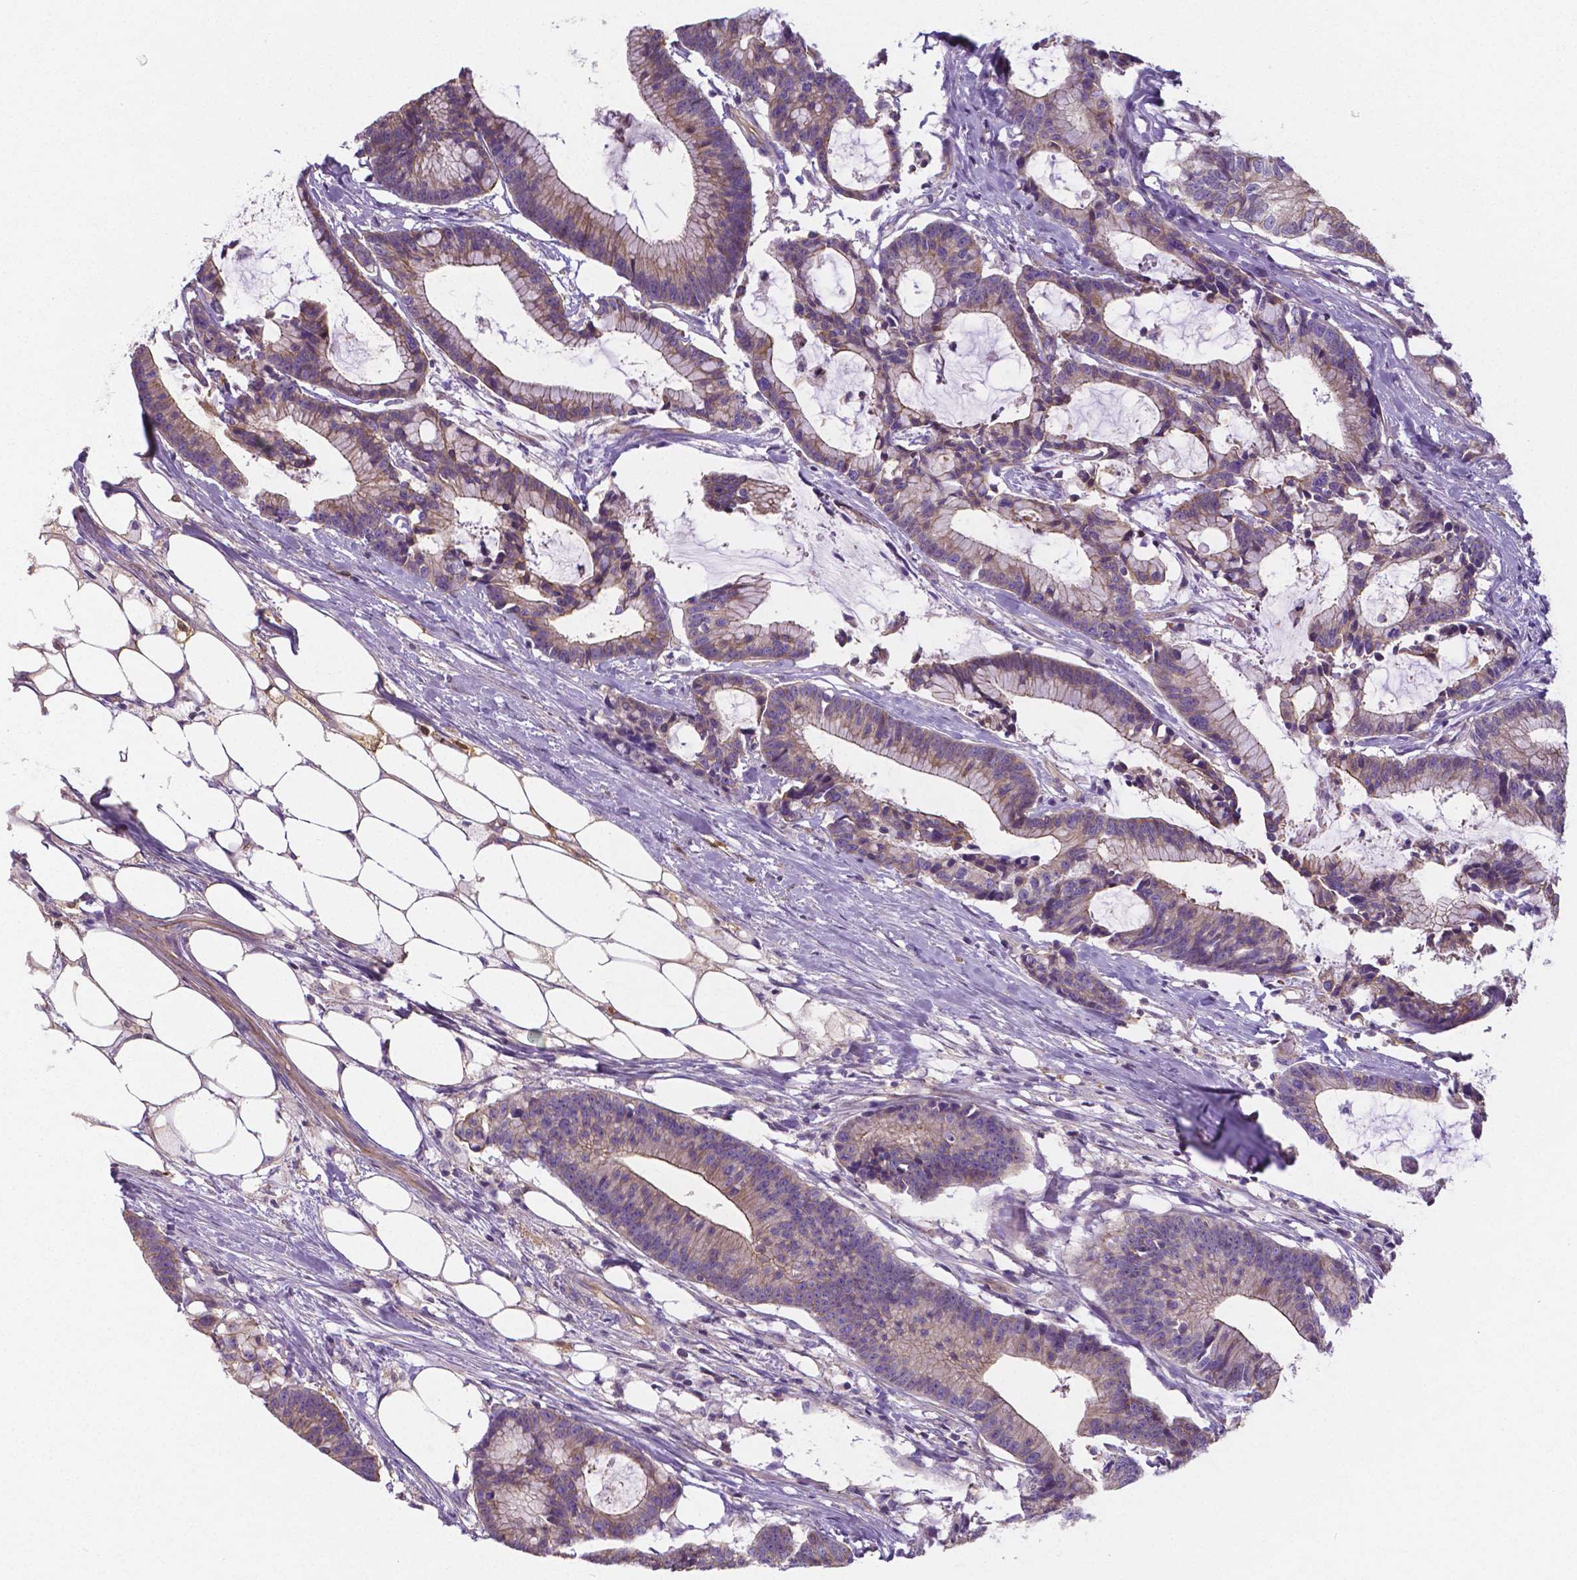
{"staining": {"intensity": "weak", "quantity": "<25%", "location": "cytoplasmic/membranous"}, "tissue": "colorectal cancer", "cell_type": "Tumor cells", "image_type": "cancer", "snomed": [{"axis": "morphology", "description": "Adenocarcinoma, NOS"}, {"axis": "topography", "description": "Colon"}], "caption": "DAB immunohistochemical staining of adenocarcinoma (colorectal) shows no significant expression in tumor cells.", "gene": "CRMP1", "patient": {"sex": "female", "age": 78}}